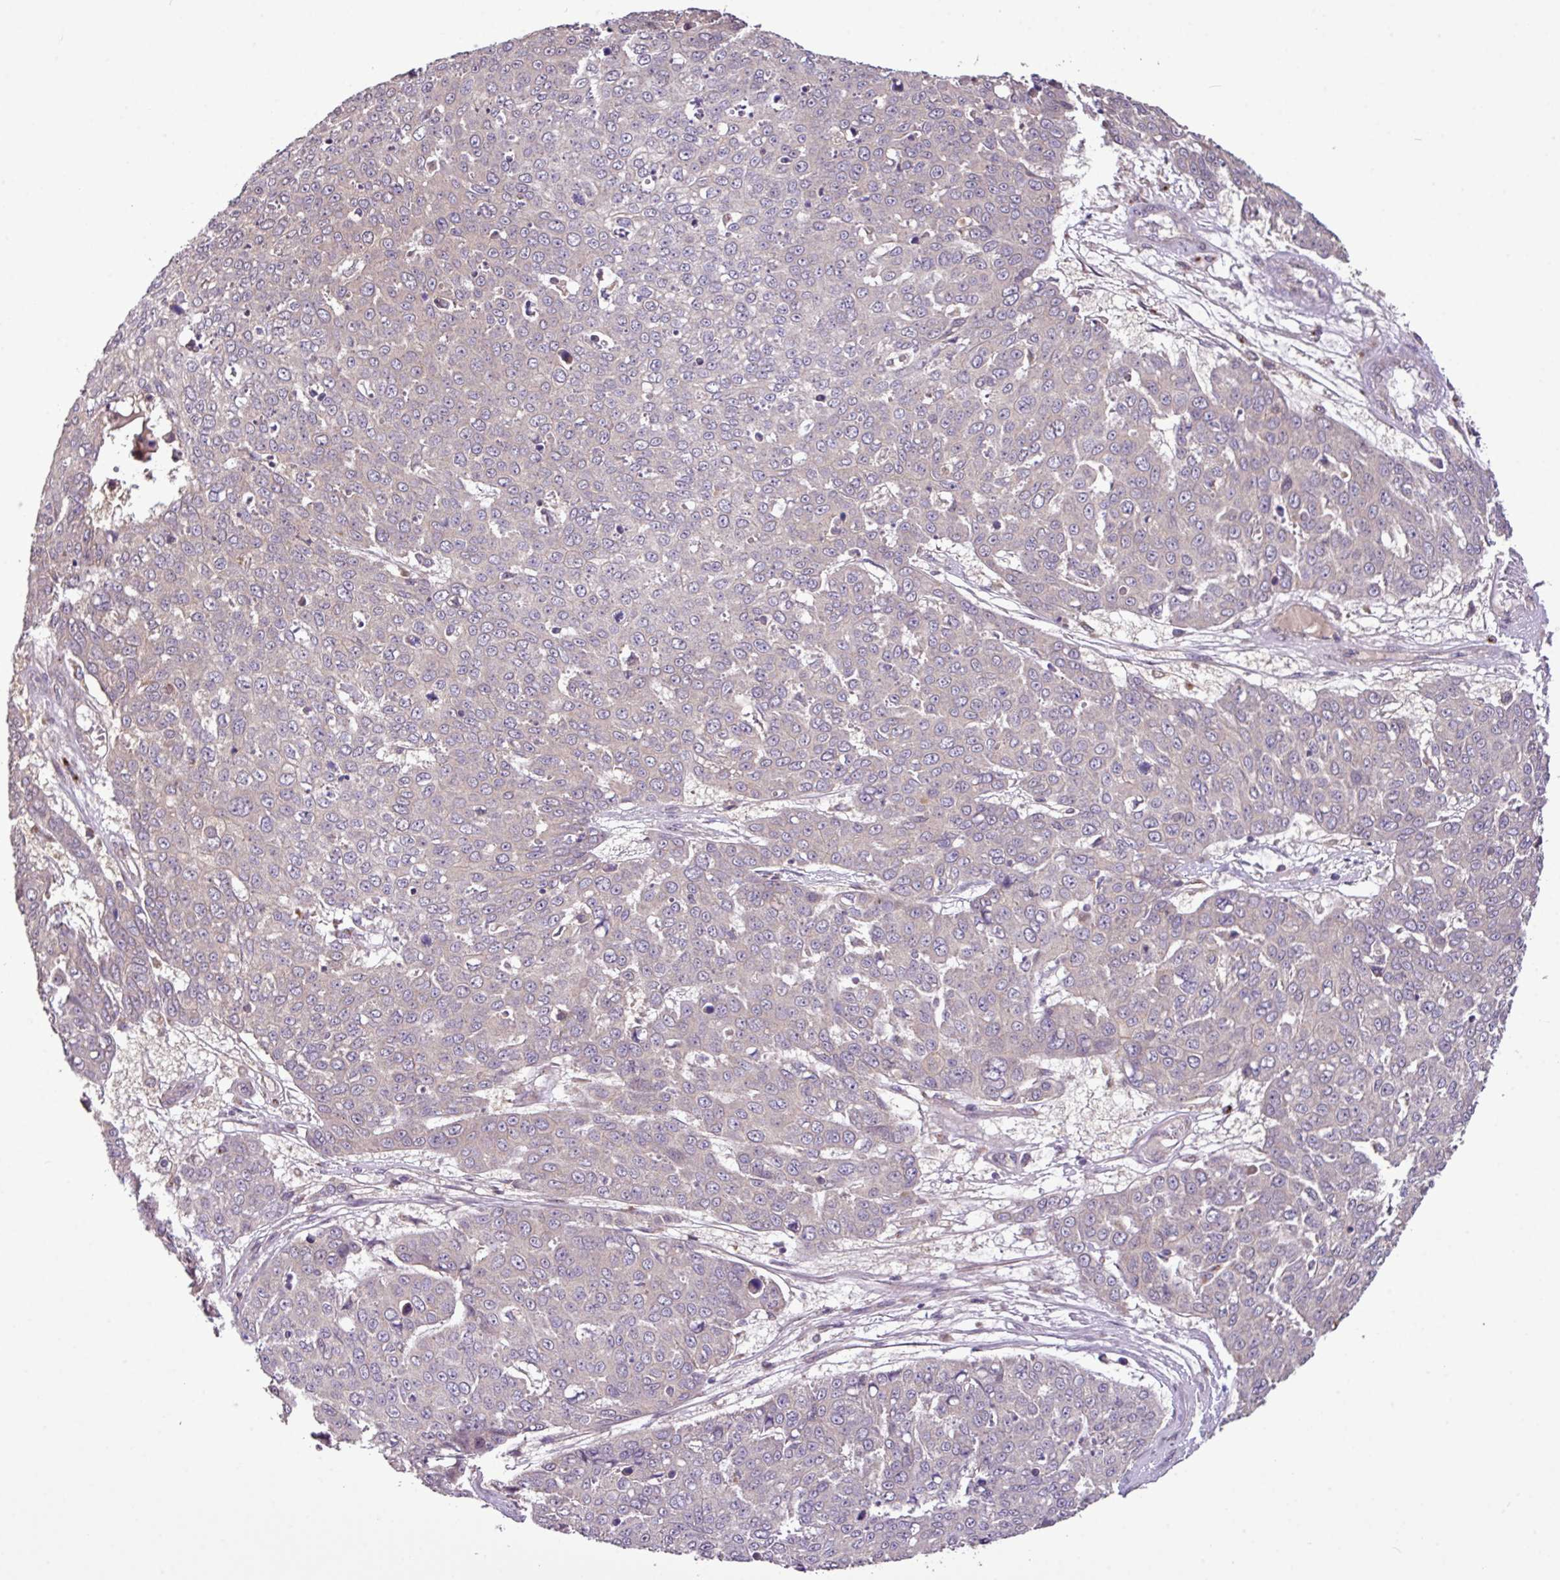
{"staining": {"intensity": "negative", "quantity": "none", "location": "none"}, "tissue": "skin cancer", "cell_type": "Tumor cells", "image_type": "cancer", "snomed": [{"axis": "morphology", "description": "Squamous cell carcinoma, NOS"}, {"axis": "topography", "description": "Skin"}], "caption": "A histopathology image of skin cancer (squamous cell carcinoma) stained for a protein demonstrates no brown staining in tumor cells. (Stains: DAB immunohistochemistry (IHC) with hematoxylin counter stain, Microscopy: brightfield microscopy at high magnification).", "gene": "XIAP", "patient": {"sex": "male", "age": 71}}